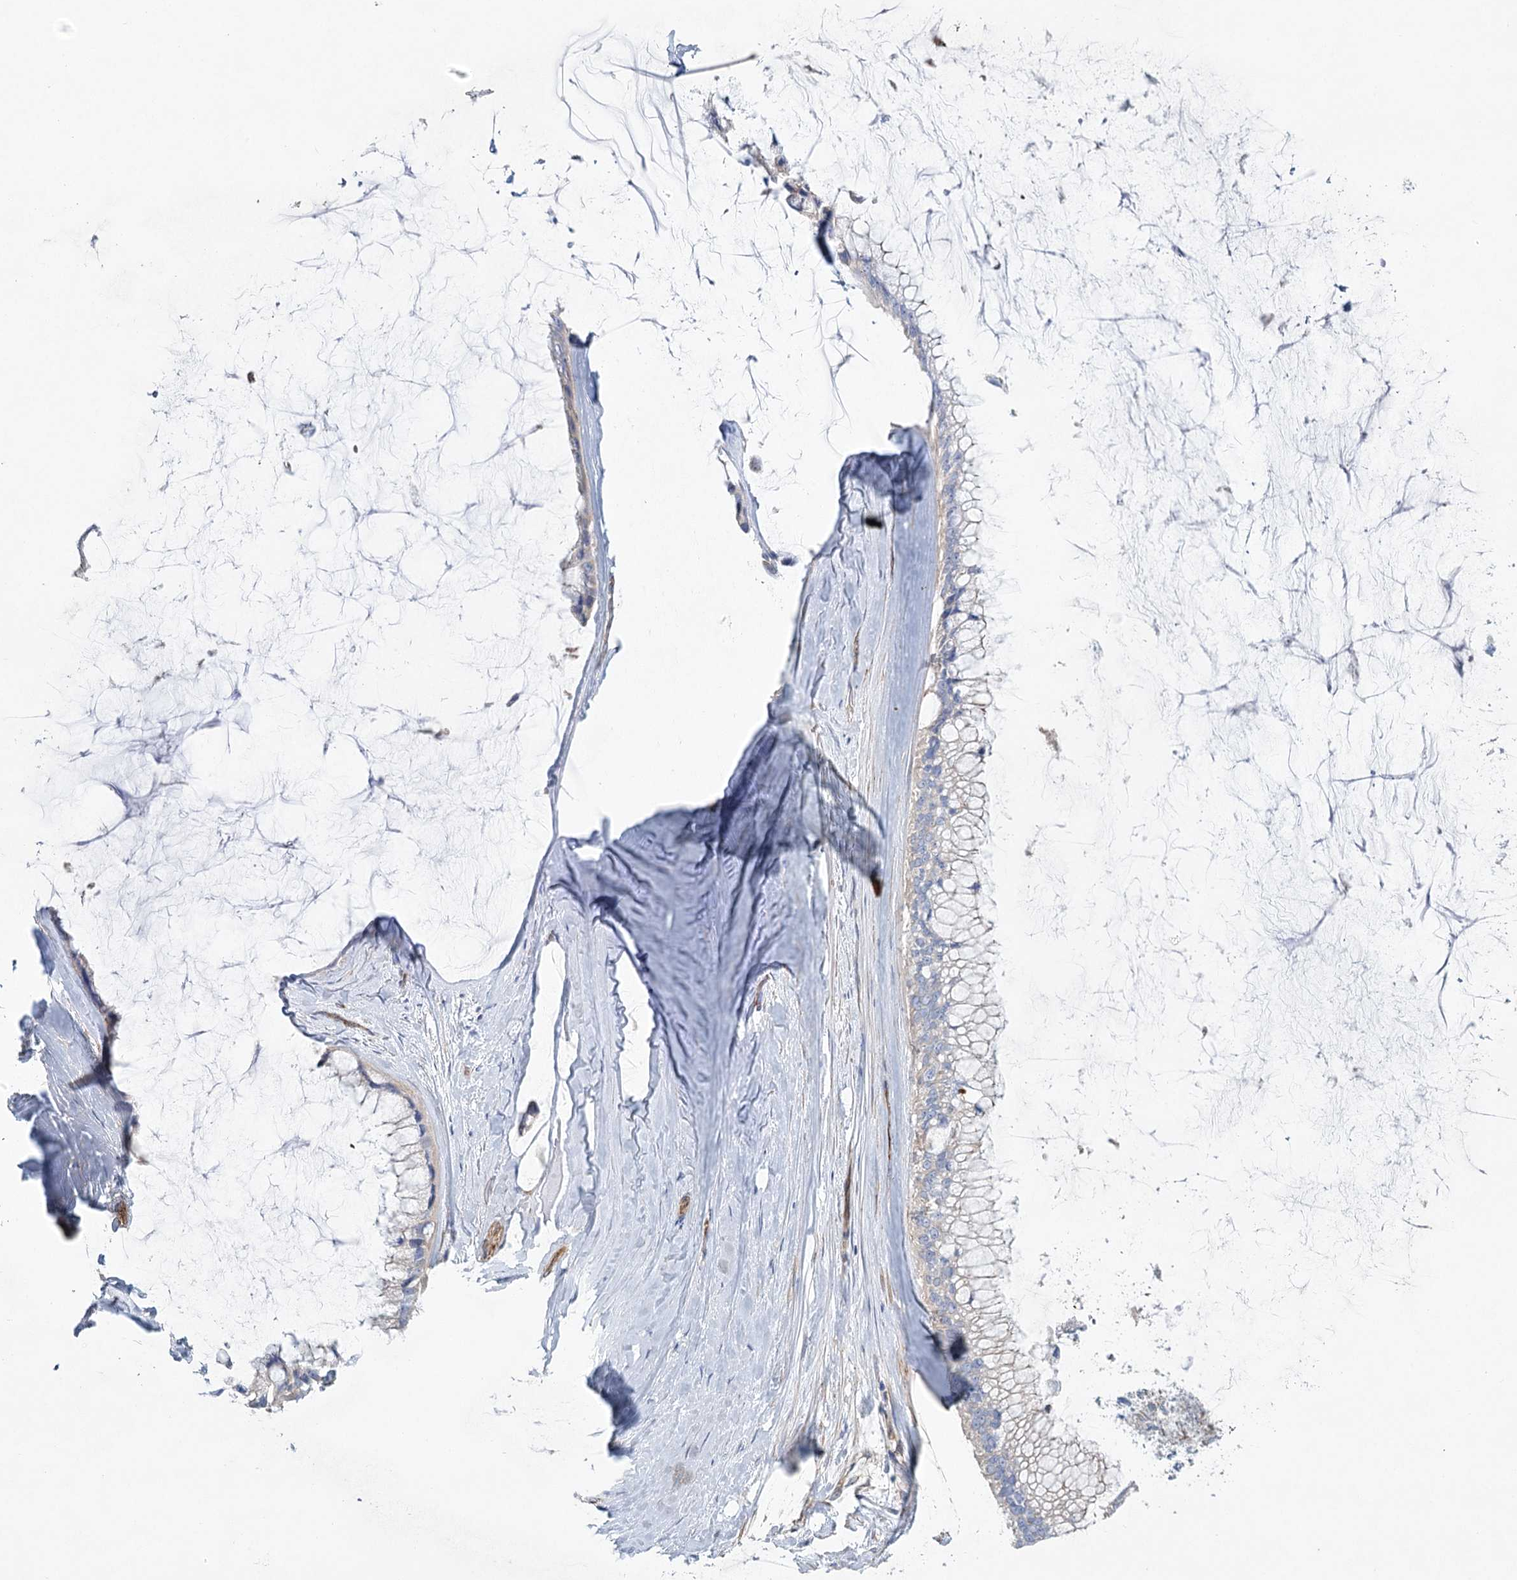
{"staining": {"intensity": "negative", "quantity": "none", "location": "none"}, "tissue": "ovarian cancer", "cell_type": "Tumor cells", "image_type": "cancer", "snomed": [{"axis": "morphology", "description": "Cystadenocarcinoma, mucinous, NOS"}, {"axis": "topography", "description": "Ovary"}], "caption": "Protein analysis of mucinous cystadenocarcinoma (ovarian) exhibits no significant positivity in tumor cells.", "gene": "TMEM164", "patient": {"sex": "female", "age": 39}}